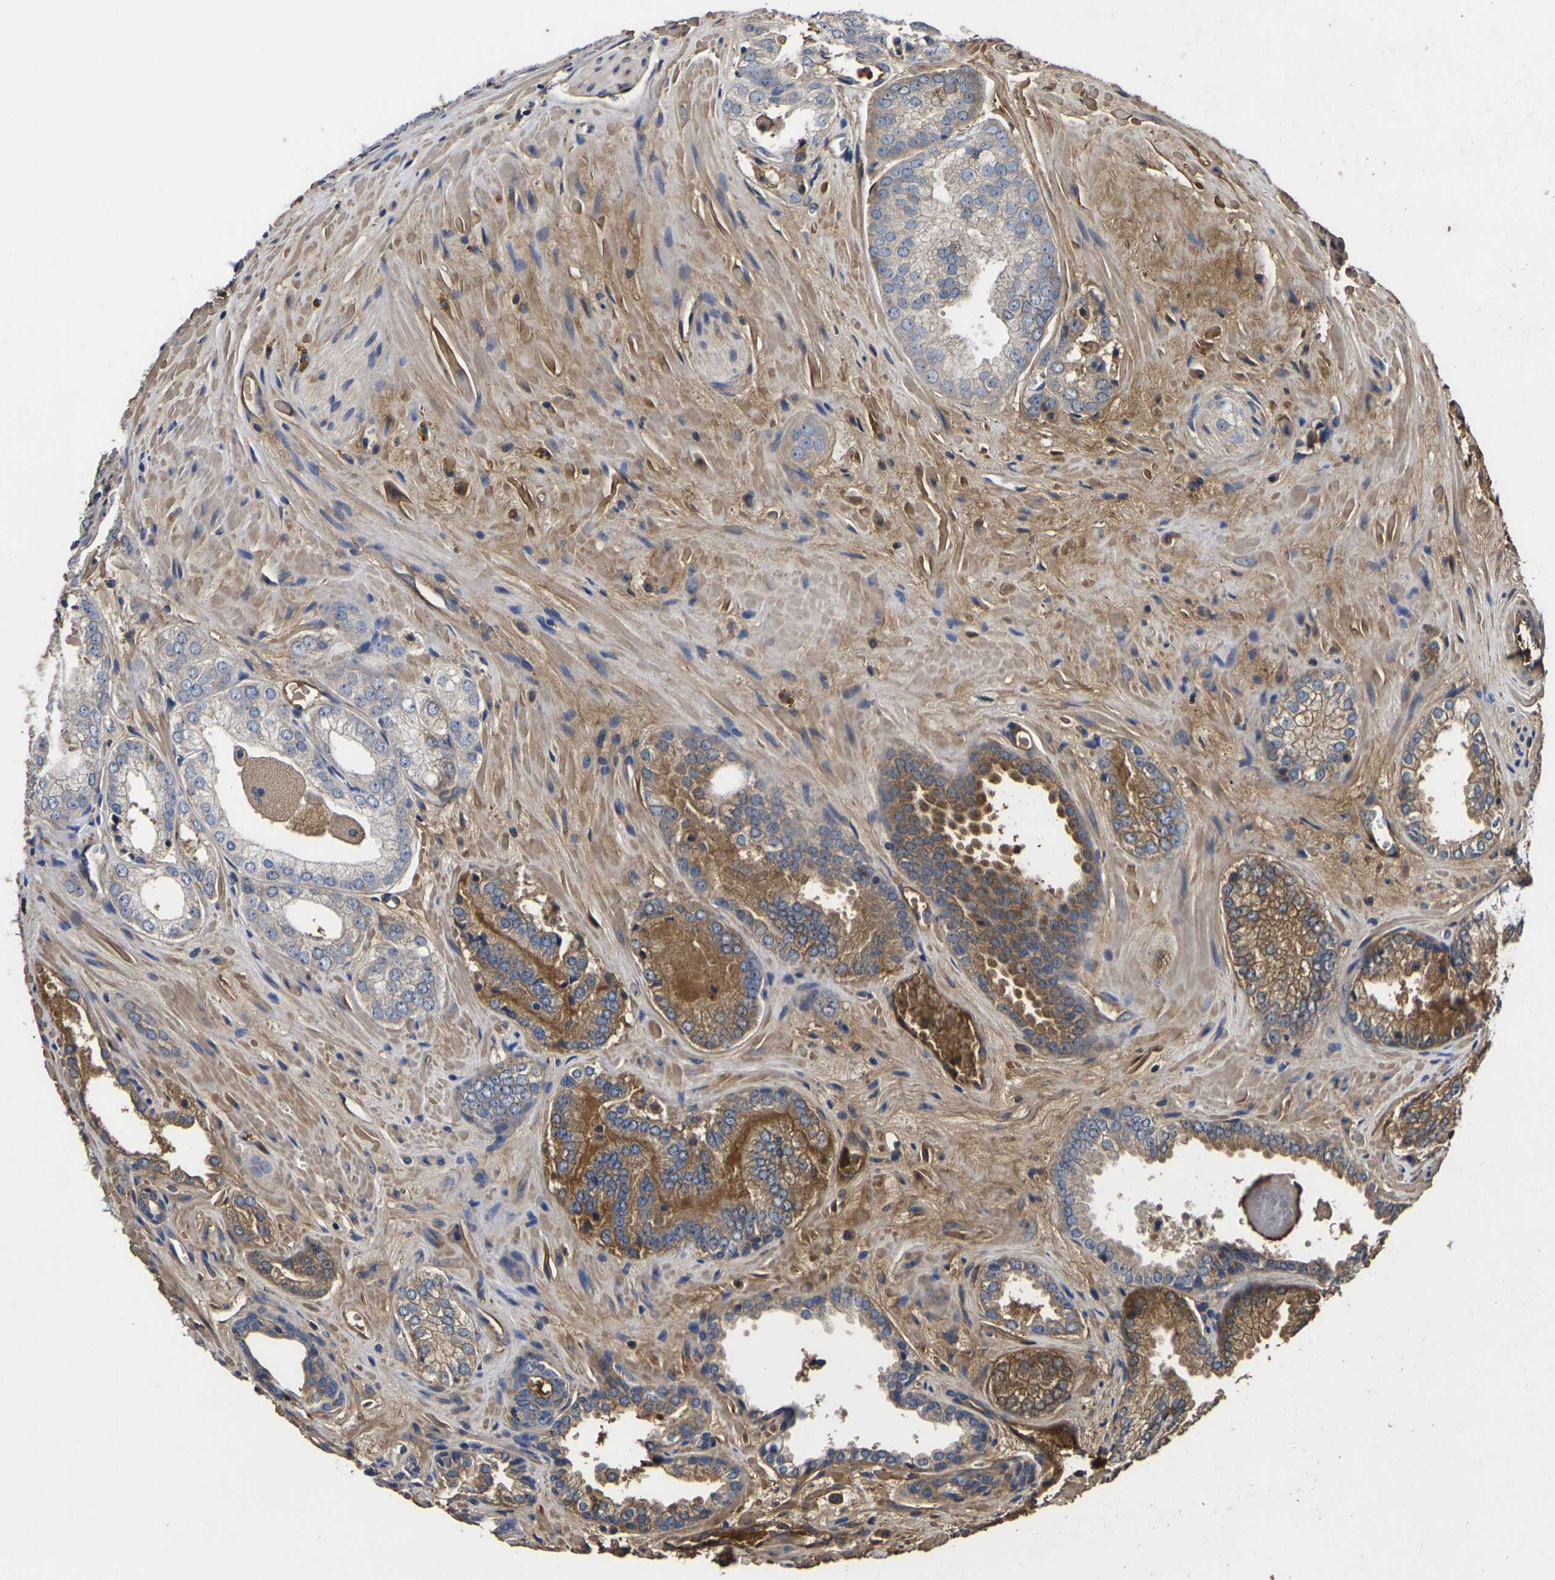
{"staining": {"intensity": "moderate", "quantity": "25%-75%", "location": "cytoplasmic/membranous"}, "tissue": "prostate cancer", "cell_type": "Tumor cells", "image_type": "cancer", "snomed": [{"axis": "morphology", "description": "Adenocarcinoma, Low grade"}, {"axis": "topography", "description": "Prostate"}], "caption": "Immunohistochemistry (IHC) of prostate cancer (adenocarcinoma (low-grade)) exhibits medium levels of moderate cytoplasmic/membranous staining in about 25%-75% of tumor cells.", "gene": "HSPG2", "patient": {"sex": "male", "age": 60}}